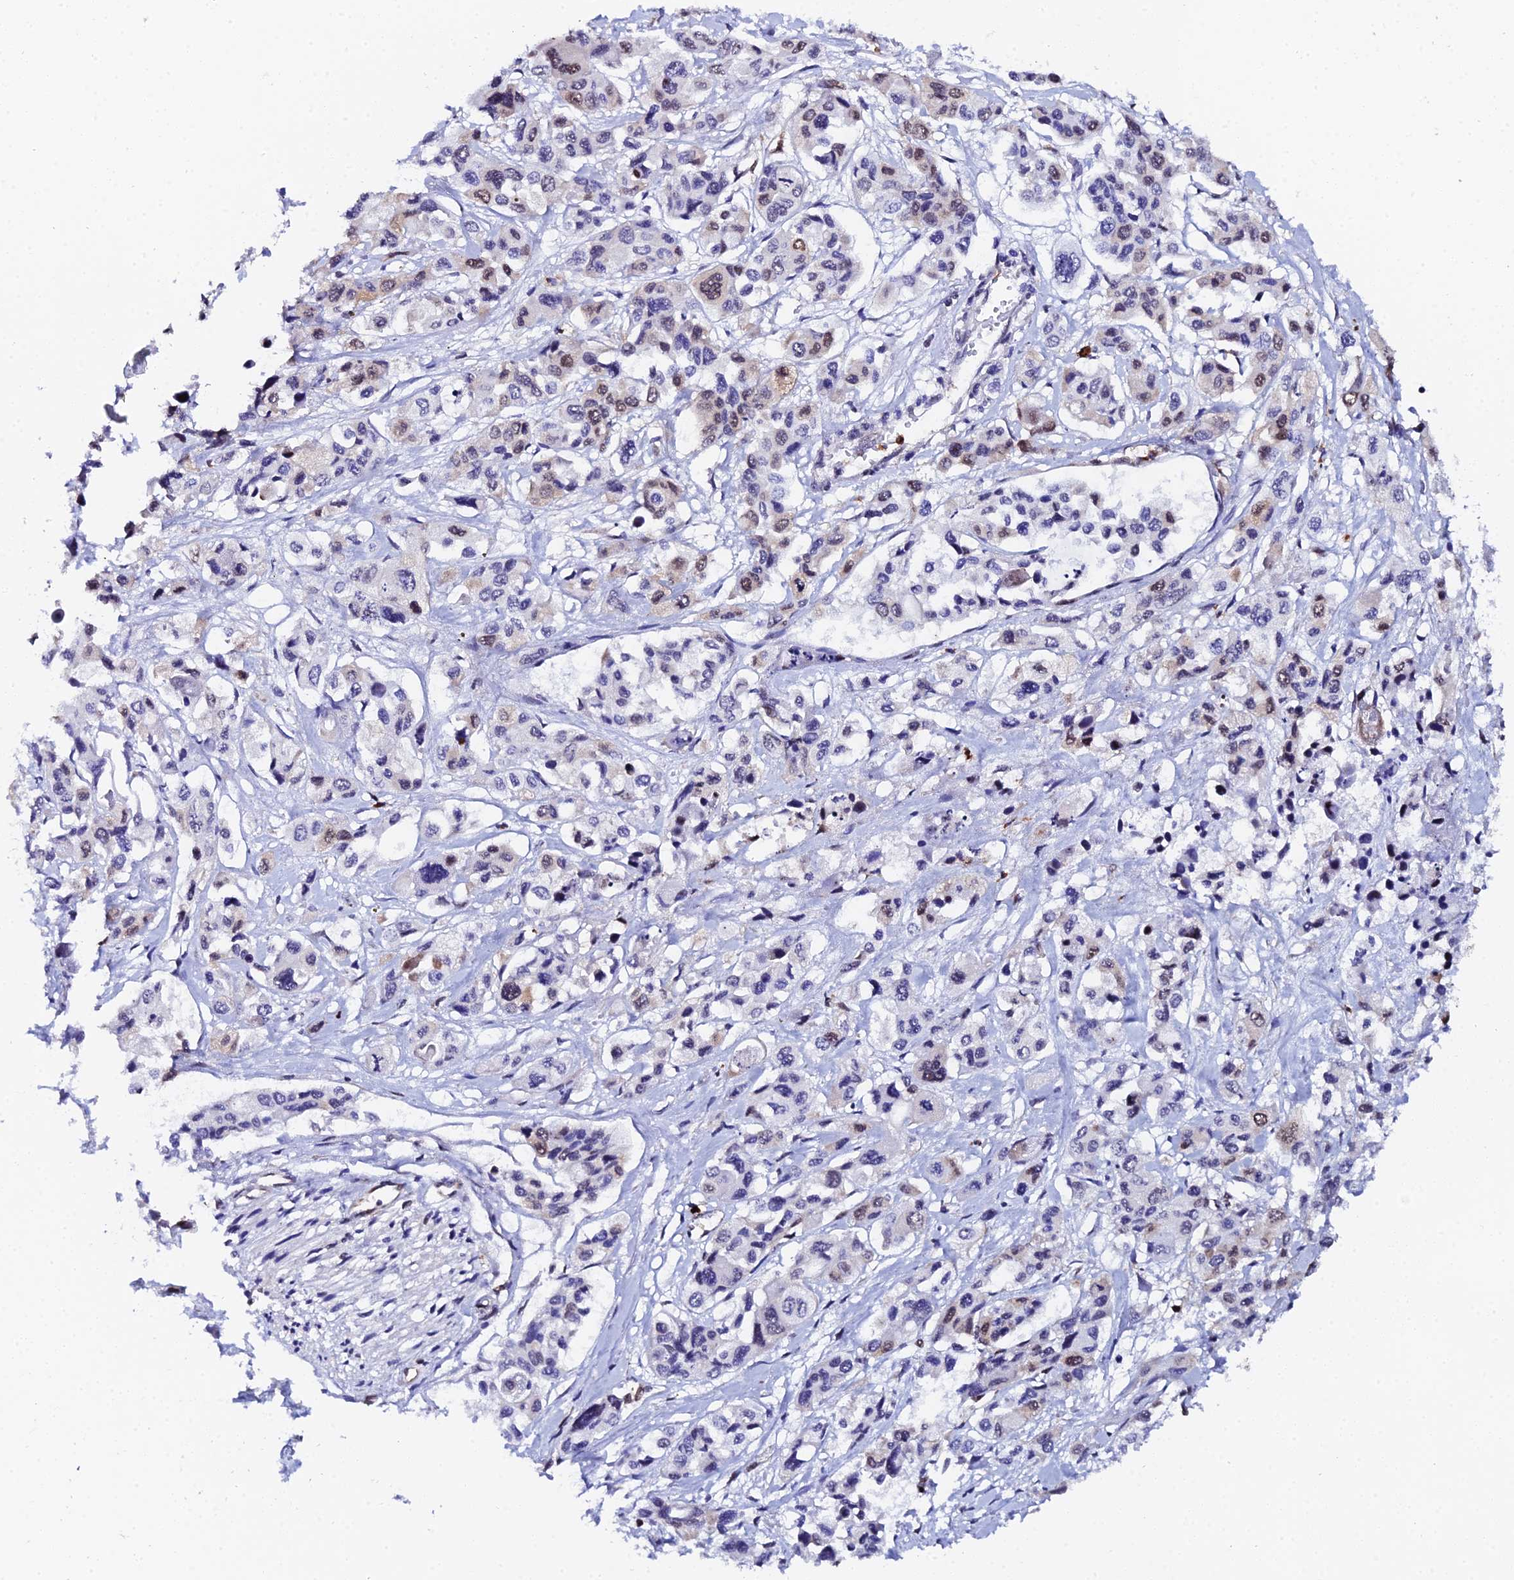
{"staining": {"intensity": "moderate", "quantity": "<25%", "location": "nuclear"}, "tissue": "pancreatic cancer", "cell_type": "Tumor cells", "image_type": "cancer", "snomed": [{"axis": "morphology", "description": "Adenocarcinoma, NOS"}, {"axis": "topography", "description": "Pancreas"}], "caption": "Moderate nuclear positivity is present in approximately <25% of tumor cells in pancreatic cancer (adenocarcinoma).", "gene": "TIFA", "patient": {"sex": "male", "age": 92}}